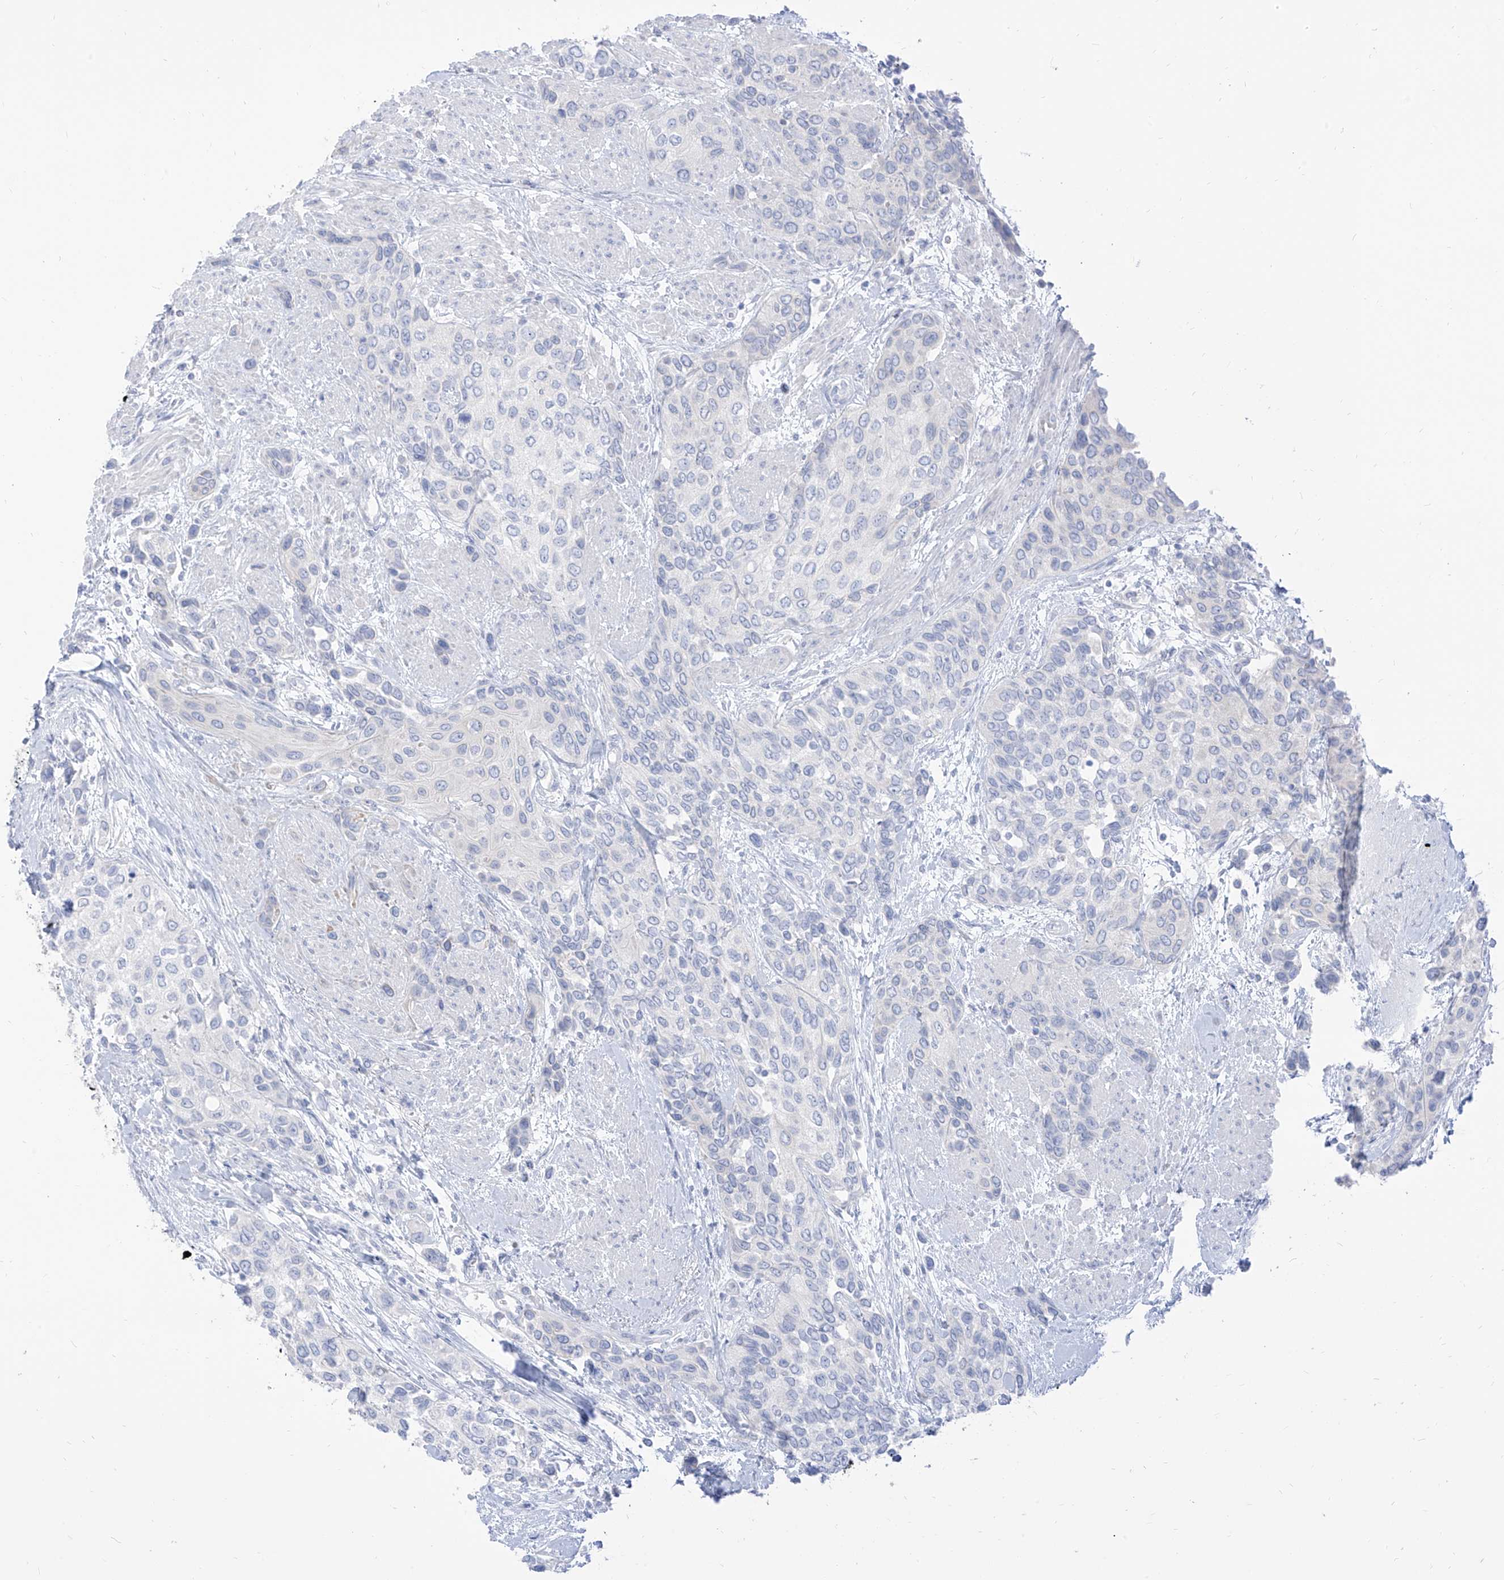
{"staining": {"intensity": "negative", "quantity": "none", "location": "none"}, "tissue": "urothelial cancer", "cell_type": "Tumor cells", "image_type": "cancer", "snomed": [{"axis": "morphology", "description": "Normal tissue, NOS"}, {"axis": "morphology", "description": "Urothelial carcinoma, High grade"}, {"axis": "topography", "description": "Vascular tissue"}, {"axis": "topography", "description": "Urinary bladder"}], "caption": "Immunohistochemistry histopathology image of human urothelial cancer stained for a protein (brown), which demonstrates no staining in tumor cells.", "gene": "ARHGEF40", "patient": {"sex": "female", "age": 56}}